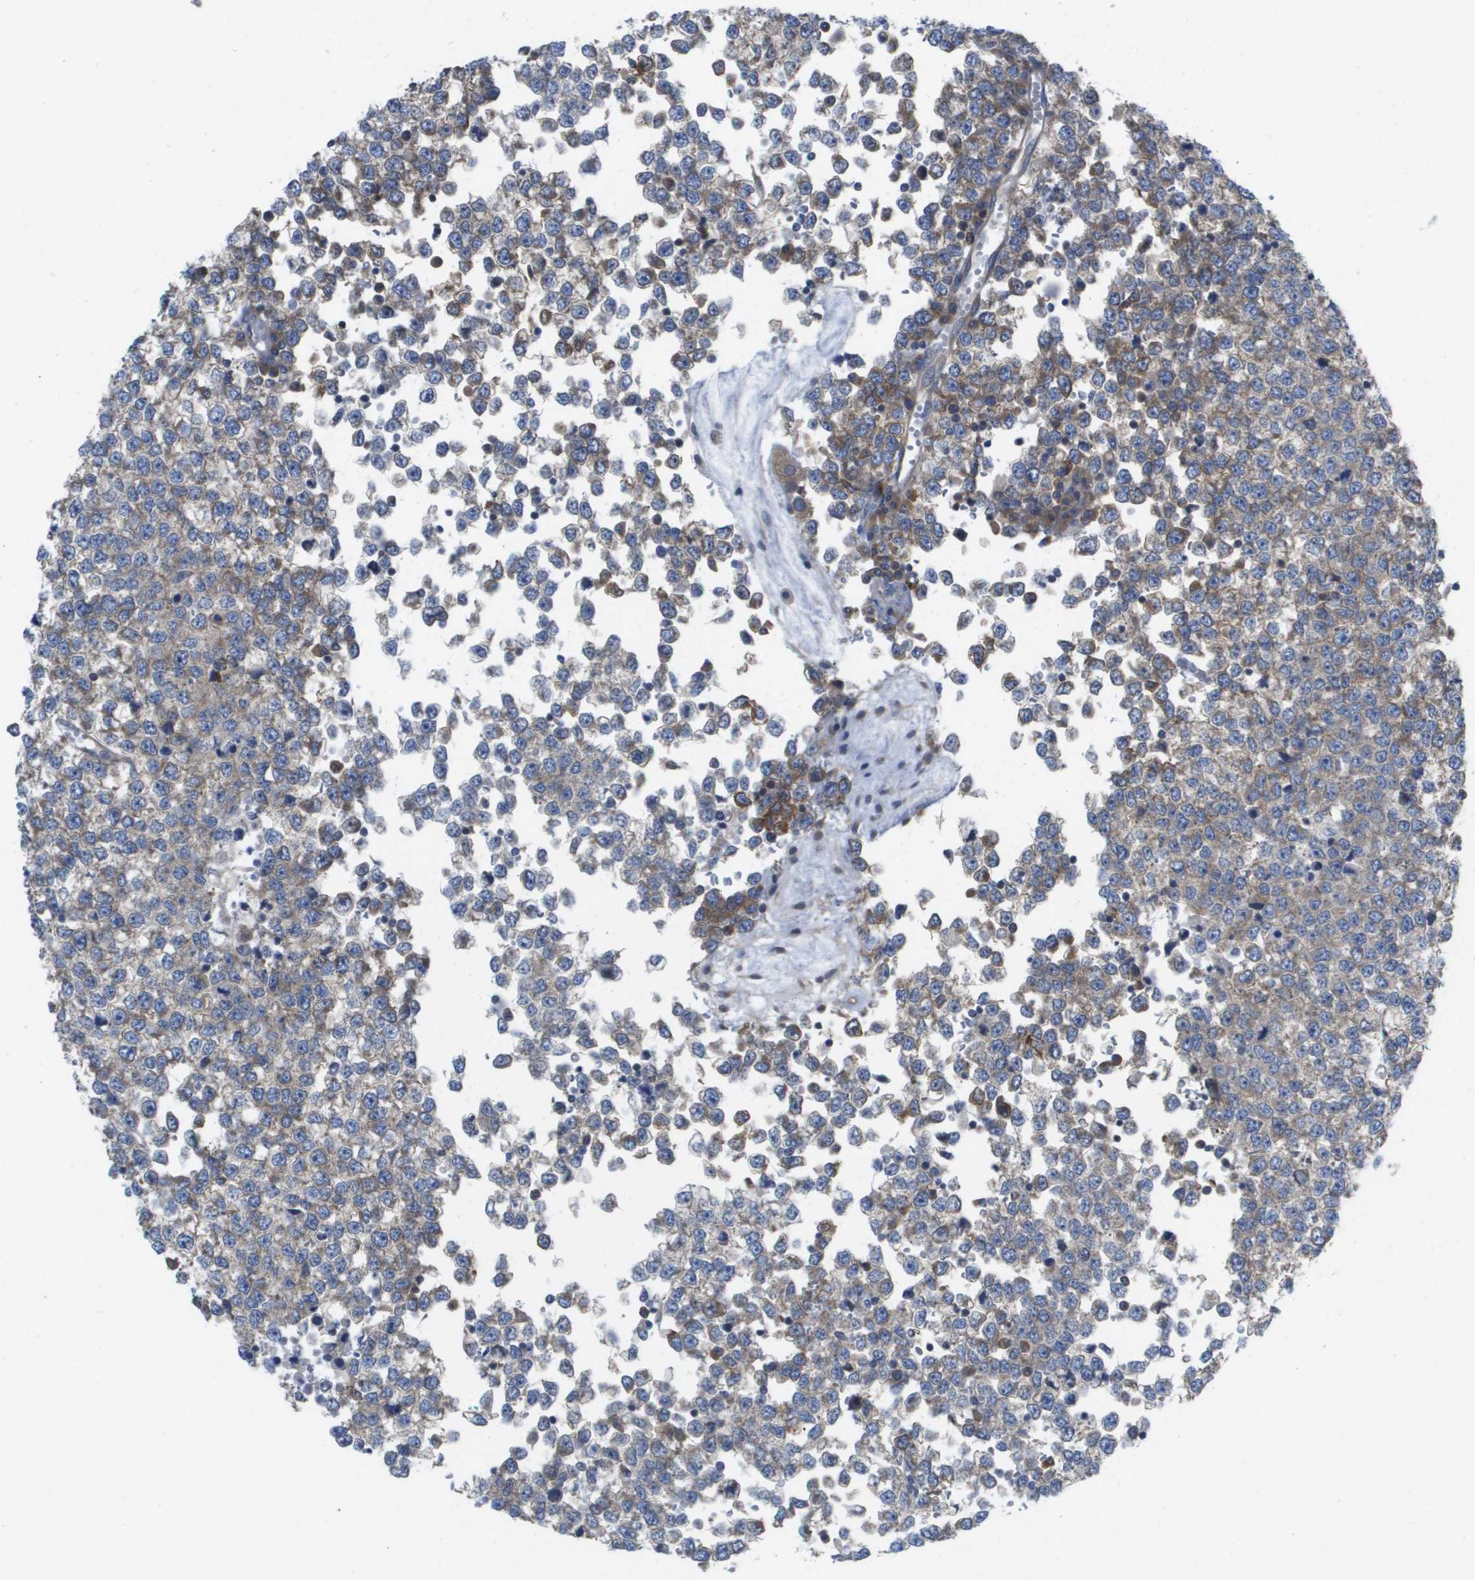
{"staining": {"intensity": "strong", "quantity": "25%-75%", "location": "cytoplasmic/membranous"}, "tissue": "testis cancer", "cell_type": "Tumor cells", "image_type": "cancer", "snomed": [{"axis": "morphology", "description": "Seminoma, NOS"}, {"axis": "topography", "description": "Testis"}], "caption": "Tumor cells demonstrate high levels of strong cytoplasmic/membranous staining in about 25%-75% of cells in human testis seminoma. The protein is shown in brown color, while the nuclei are stained blue.", "gene": "EIF4G2", "patient": {"sex": "male", "age": 65}}